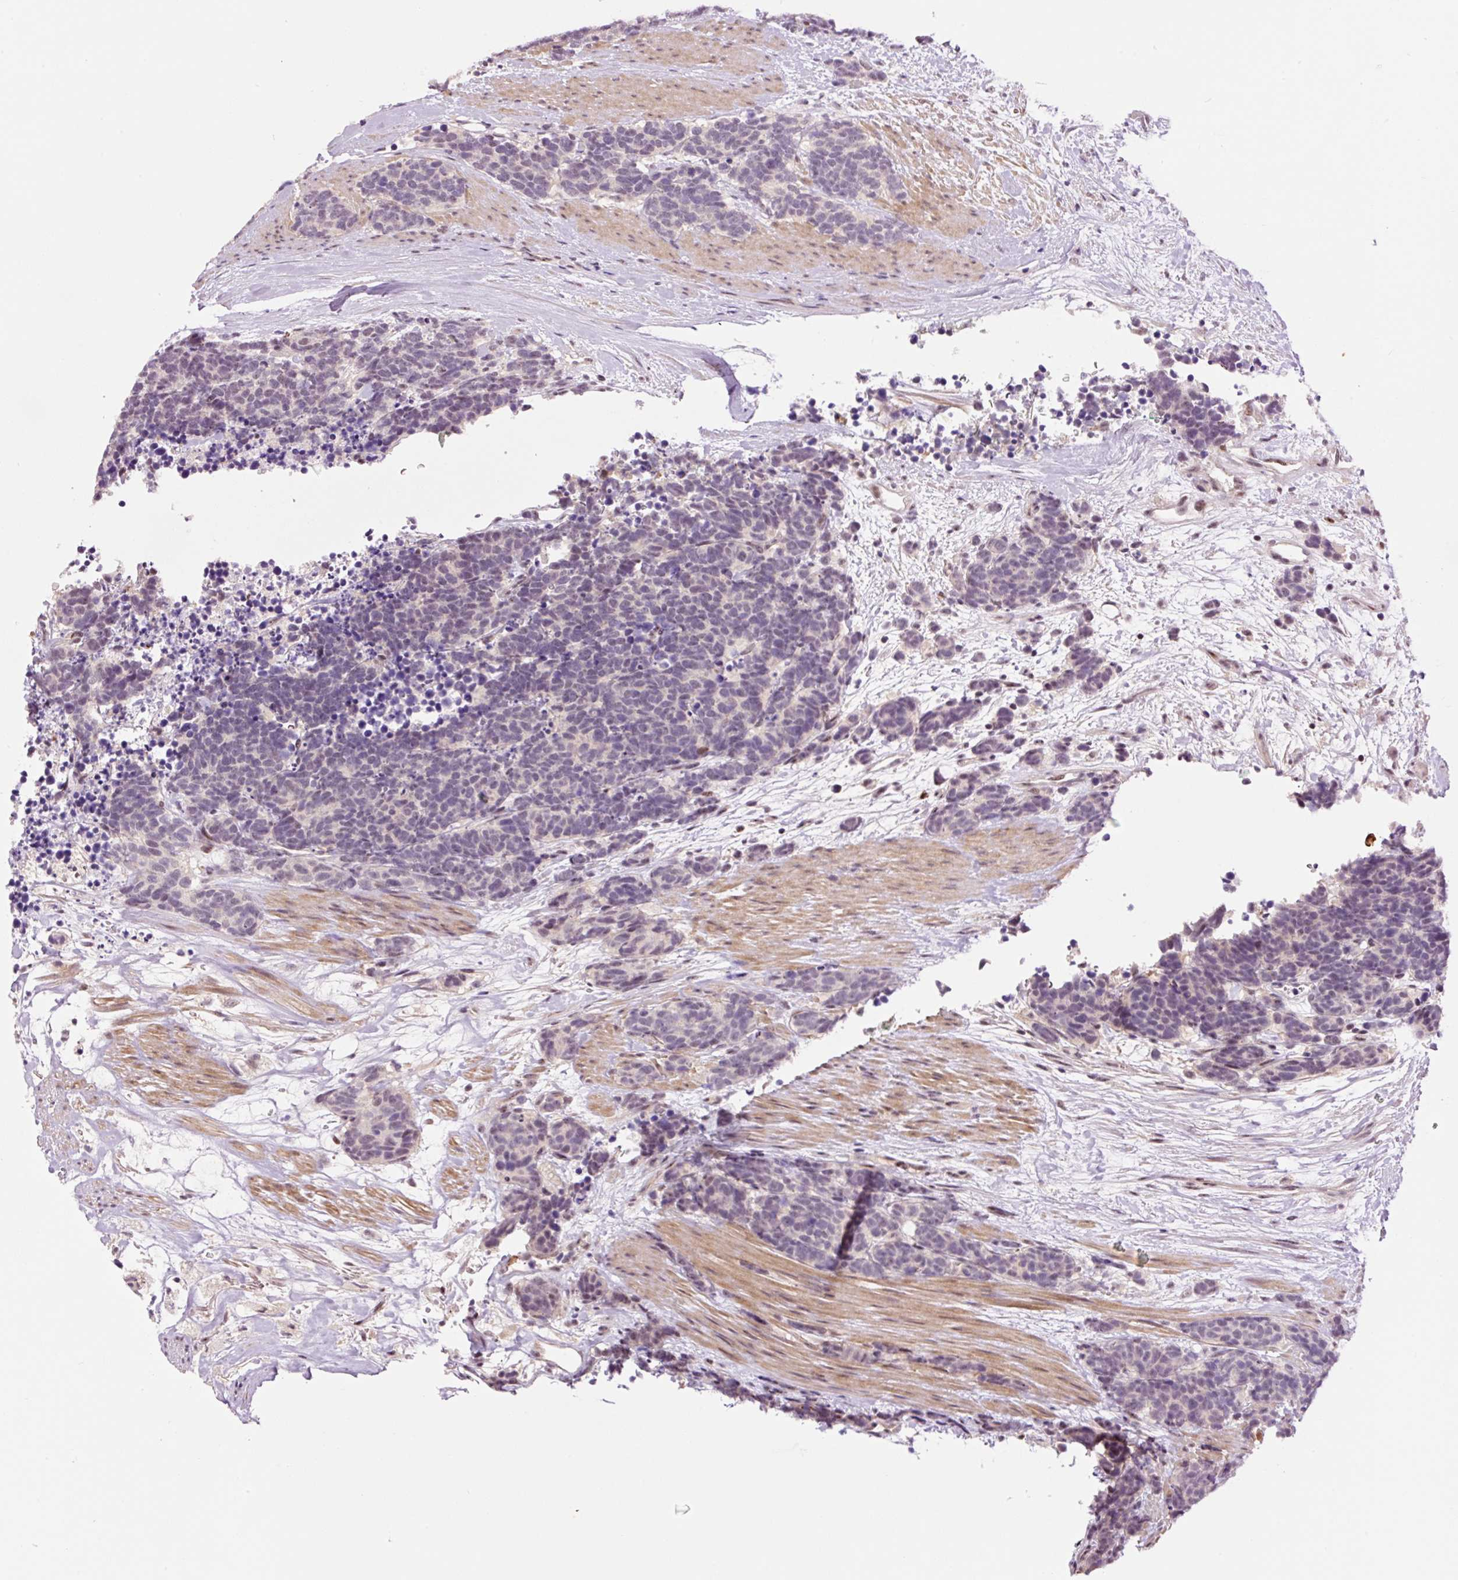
{"staining": {"intensity": "negative", "quantity": "none", "location": "none"}, "tissue": "carcinoid", "cell_type": "Tumor cells", "image_type": "cancer", "snomed": [{"axis": "morphology", "description": "Carcinoma, NOS"}, {"axis": "morphology", "description": "Carcinoid, malignant, NOS"}, {"axis": "topography", "description": "Prostate"}], "caption": "A histopathology image of human carcinoid is negative for staining in tumor cells.", "gene": "DPPA4", "patient": {"sex": "male", "age": 57}}